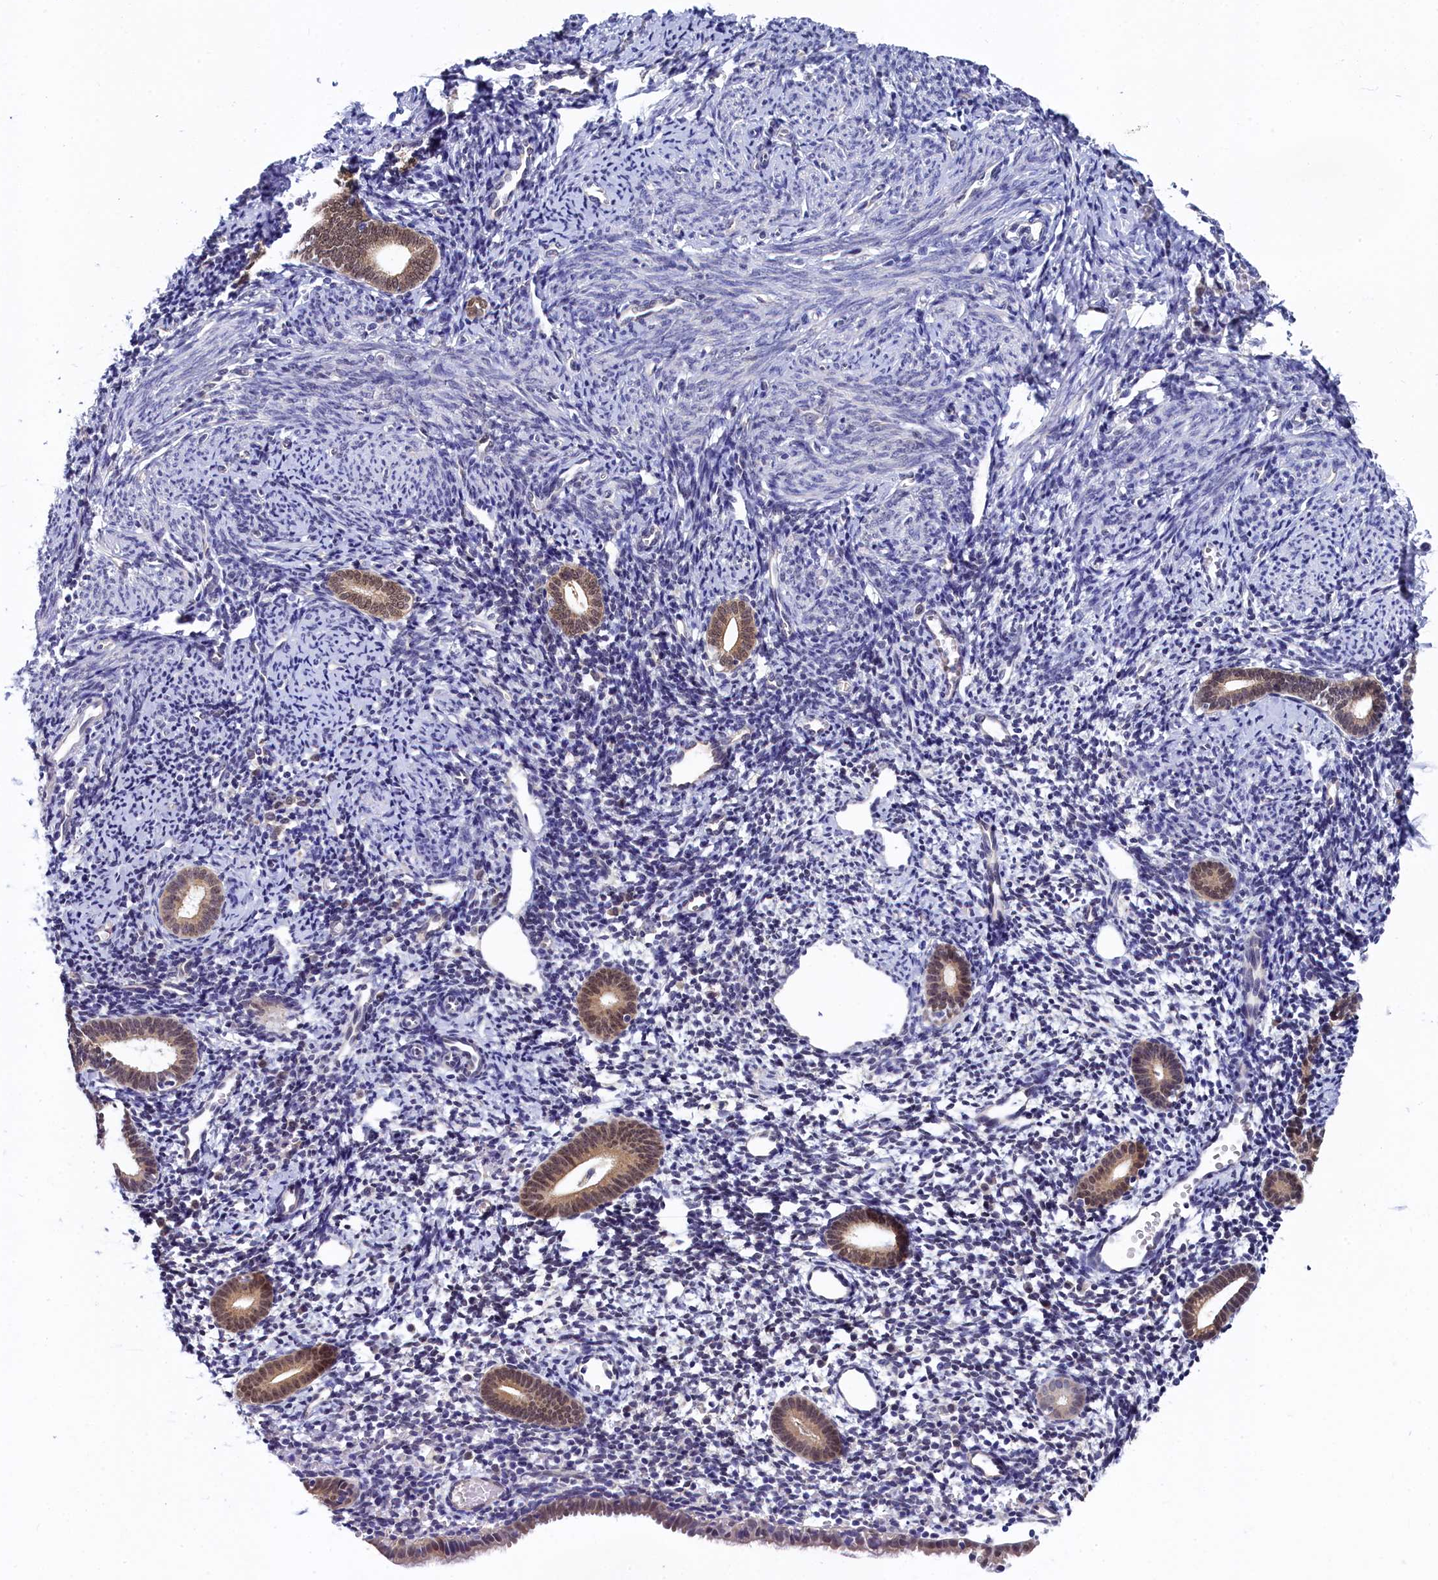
{"staining": {"intensity": "negative", "quantity": "none", "location": "none"}, "tissue": "endometrium", "cell_type": "Cells in endometrial stroma", "image_type": "normal", "snomed": [{"axis": "morphology", "description": "Normal tissue, NOS"}, {"axis": "topography", "description": "Endometrium"}], "caption": "High power microscopy micrograph of an immunohistochemistry photomicrograph of unremarkable endometrium, revealing no significant positivity in cells in endometrial stroma. Brightfield microscopy of IHC stained with DAB (brown) and hematoxylin (blue), captured at high magnification.", "gene": "C11orf54", "patient": {"sex": "female", "age": 56}}